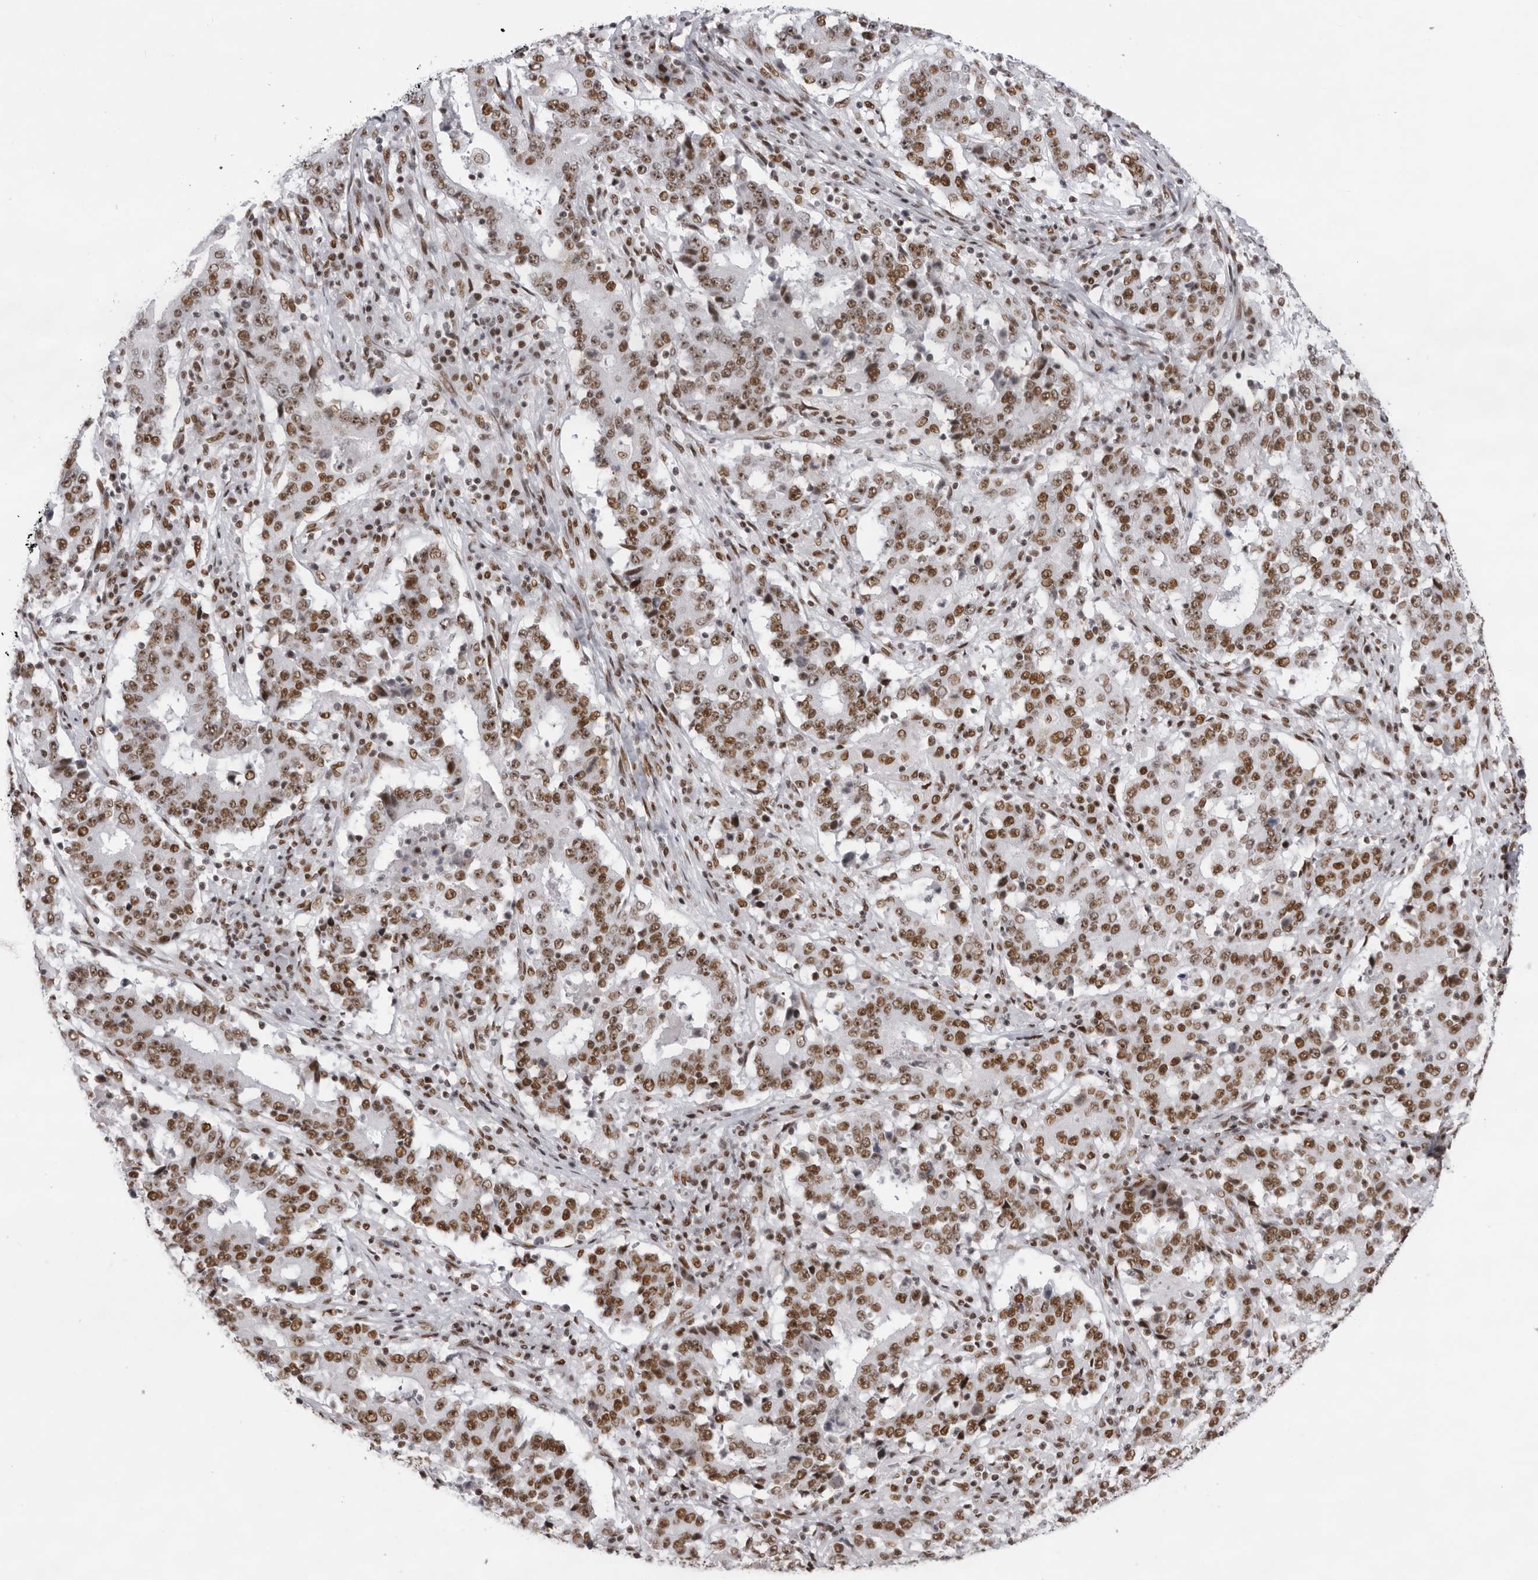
{"staining": {"intensity": "moderate", "quantity": ">75%", "location": "nuclear"}, "tissue": "stomach cancer", "cell_type": "Tumor cells", "image_type": "cancer", "snomed": [{"axis": "morphology", "description": "Adenocarcinoma, NOS"}, {"axis": "topography", "description": "Stomach"}], "caption": "Immunohistochemistry histopathology image of stomach adenocarcinoma stained for a protein (brown), which displays medium levels of moderate nuclear expression in approximately >75% of tumor cells.", "gene": "DHX9", "patient": {"sex": "male", "age": 59}}